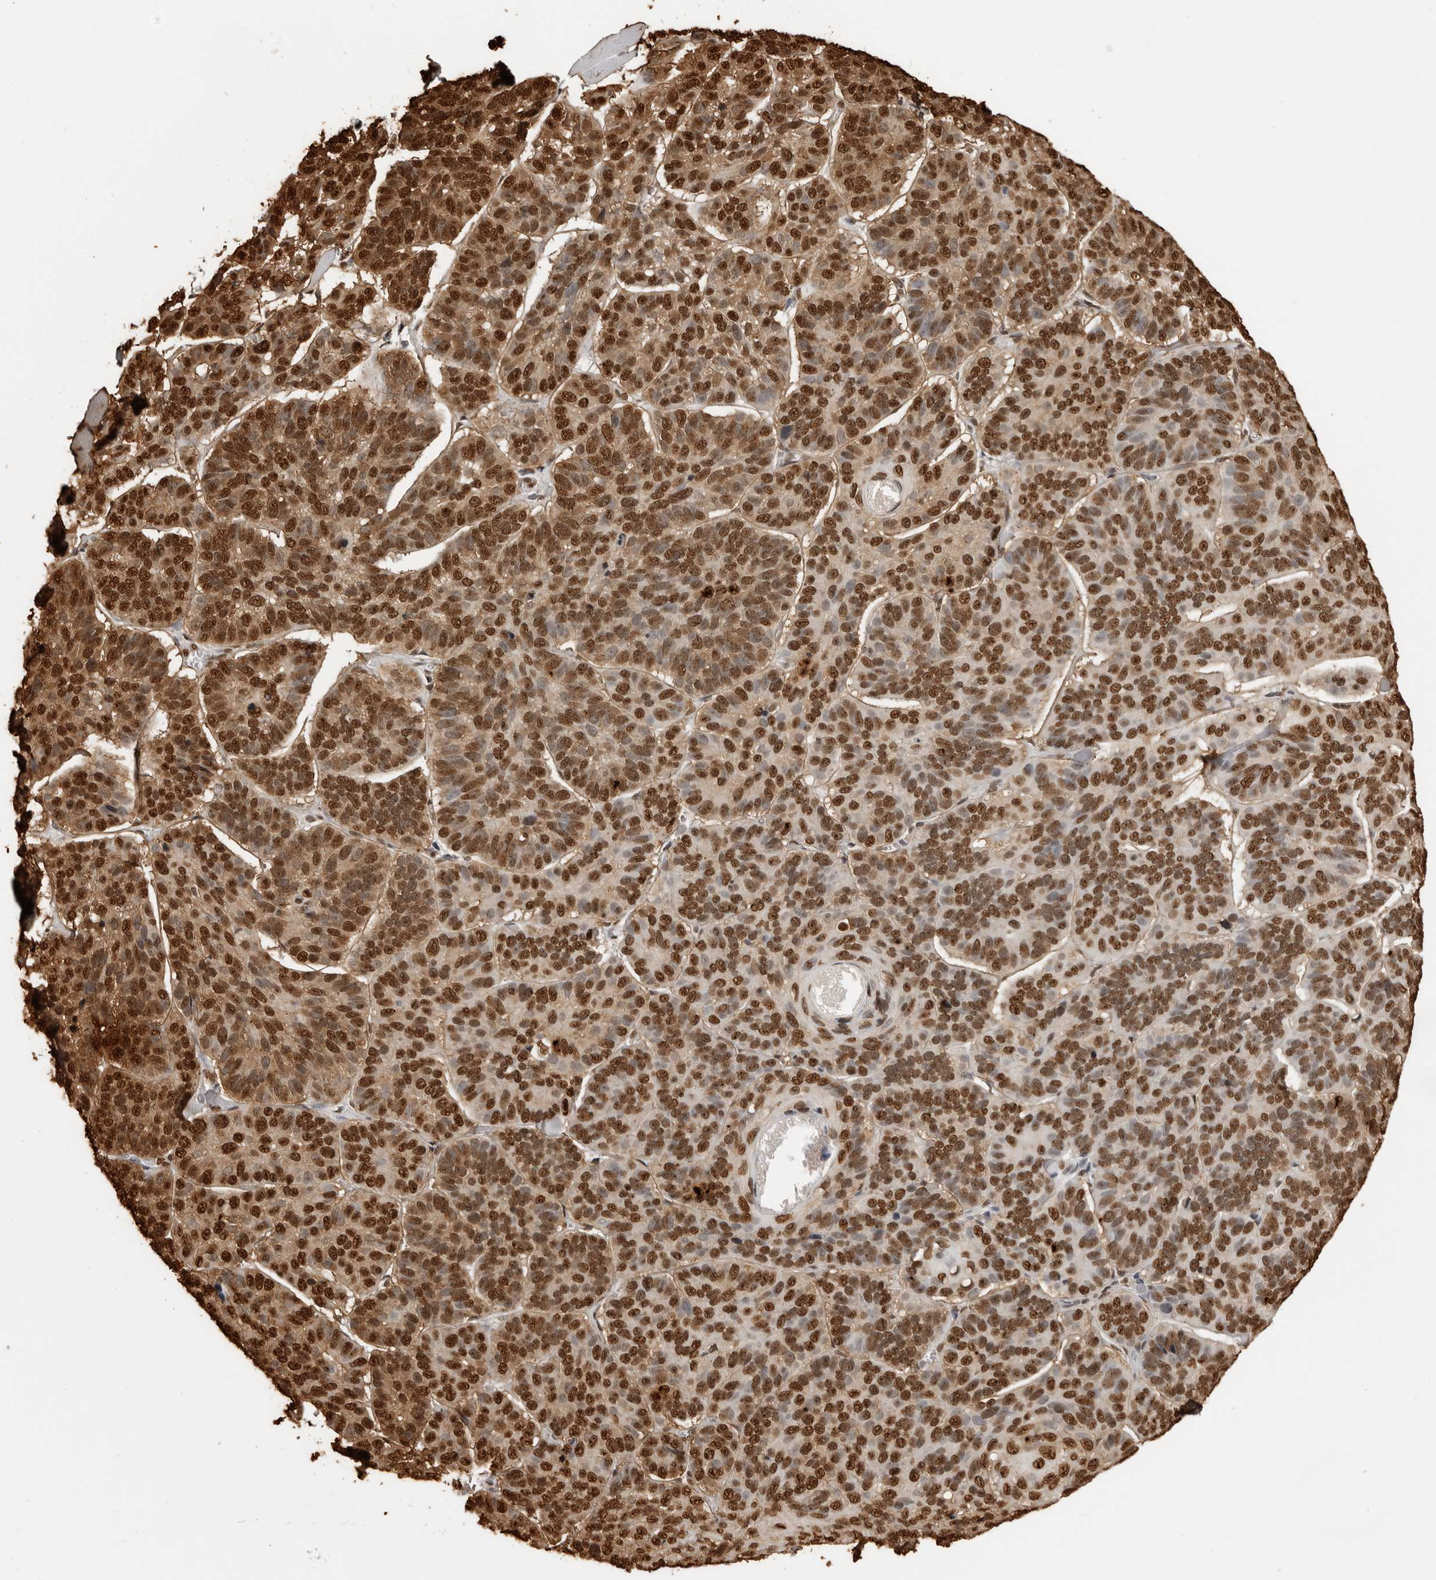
{"staining": {"intensity": "strong", "quantity": ">75%", "location": "nuclear"}, "tissue": "skin cancer", "cell_type": "Tumor cells", "image_type": "cancer", "snomed": [{"axis": "morphology", "description": "Basal cell carcinoma"}, {"axis": "topography", "description": "Skin"}], "caption": "Human basal cell carcinoma (skin) stained with a brown dye shows strong nuclear positive positivity in about >75% of tumor cells.", "gene": "ZFP91", "patient": {"sex": "male", "age": 62}}